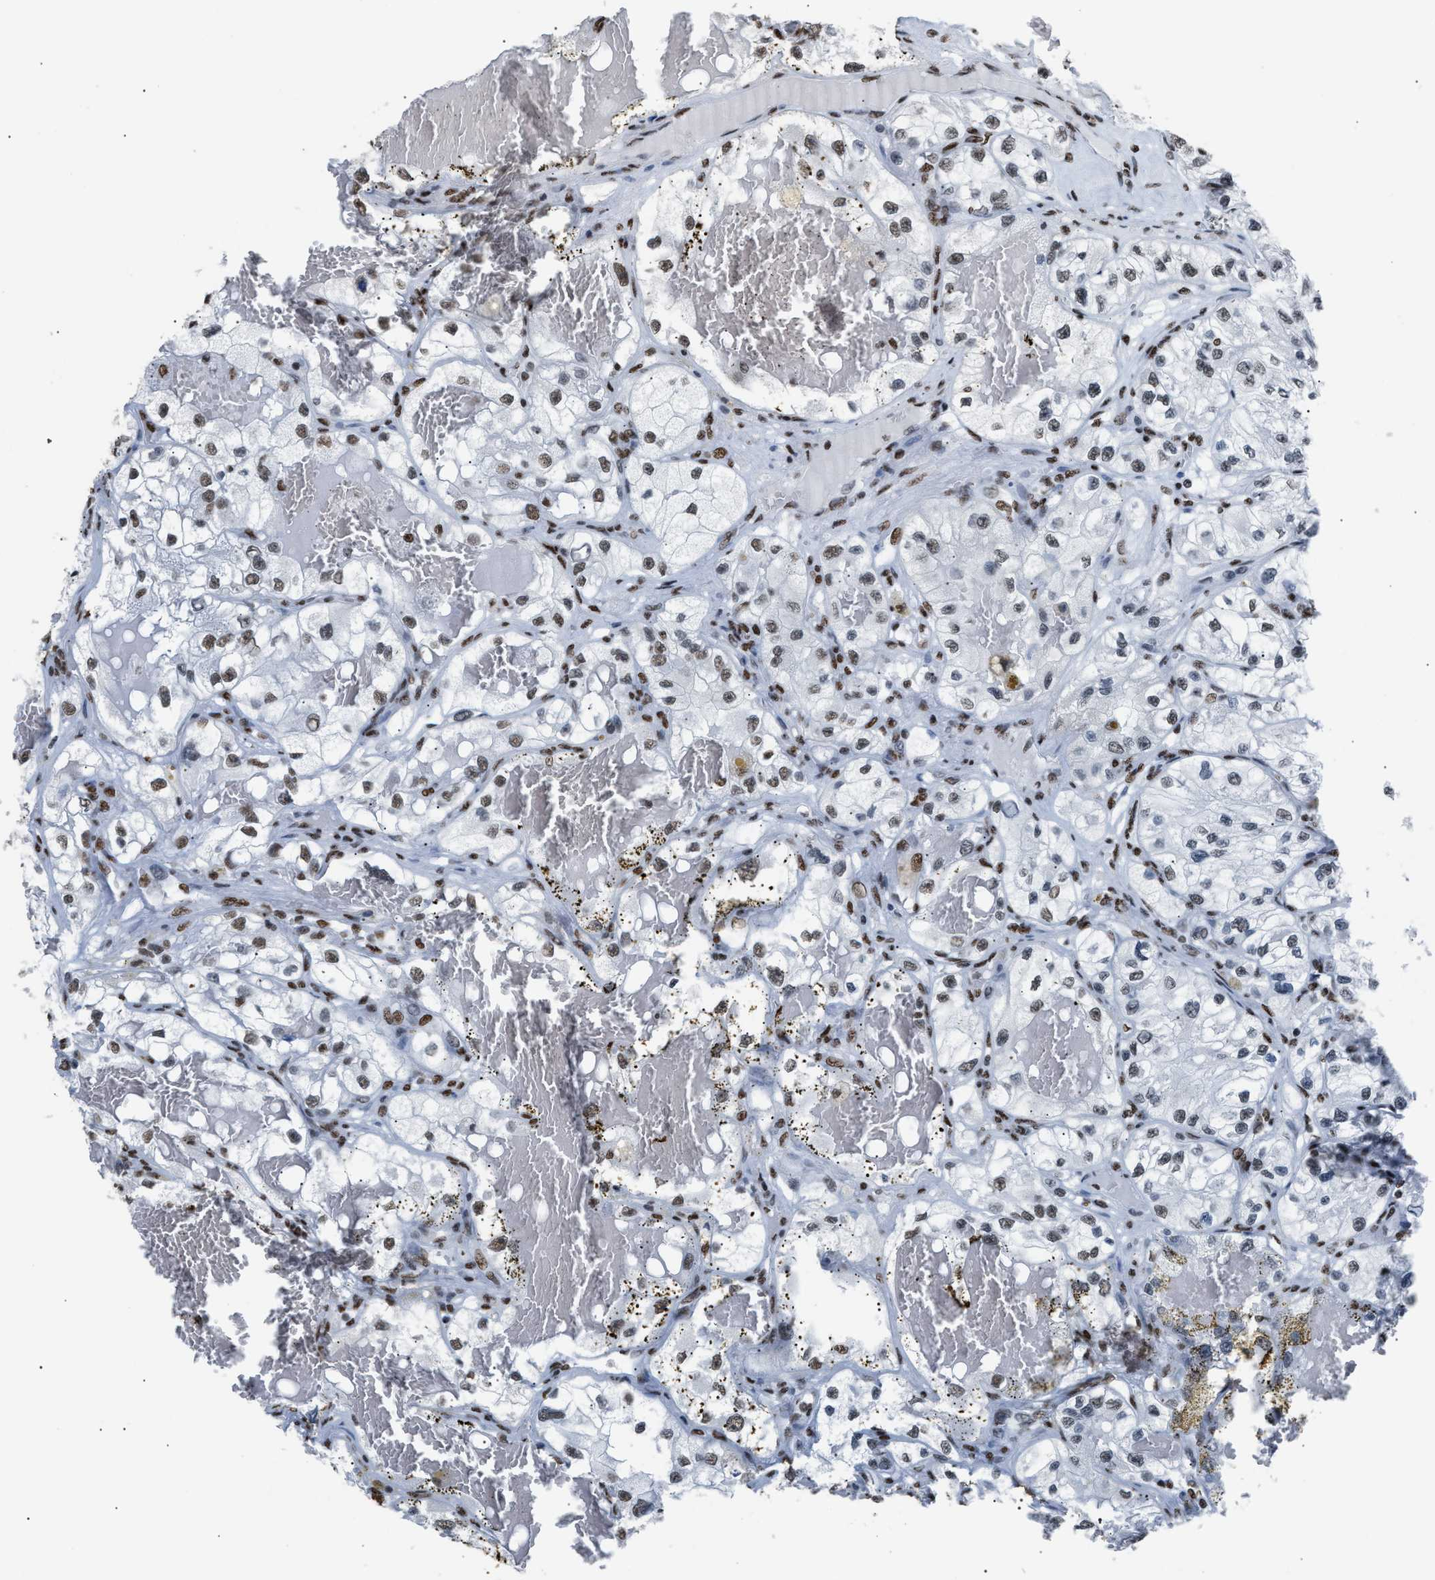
{"staining": {"intensity": "moderate", "quantity": ">75%", "location": "nuclear"}, "tissue": "renal cancer", "cell_type": "Tumor cells", "image_type": "cancer", "snomed": [{"axis": "morphology", "description": "Adenocarcinoma, NOS"}, {"axis": "topography", "description": "Kidney"}], "caption": "Renal adenocarcinoma stained with immunohistochemistry exhibits moderate nuclear expression in approximately >75% of tumor cells.", "gene": "CCAR2", "patient": {"sex": "female", "age": 57}}